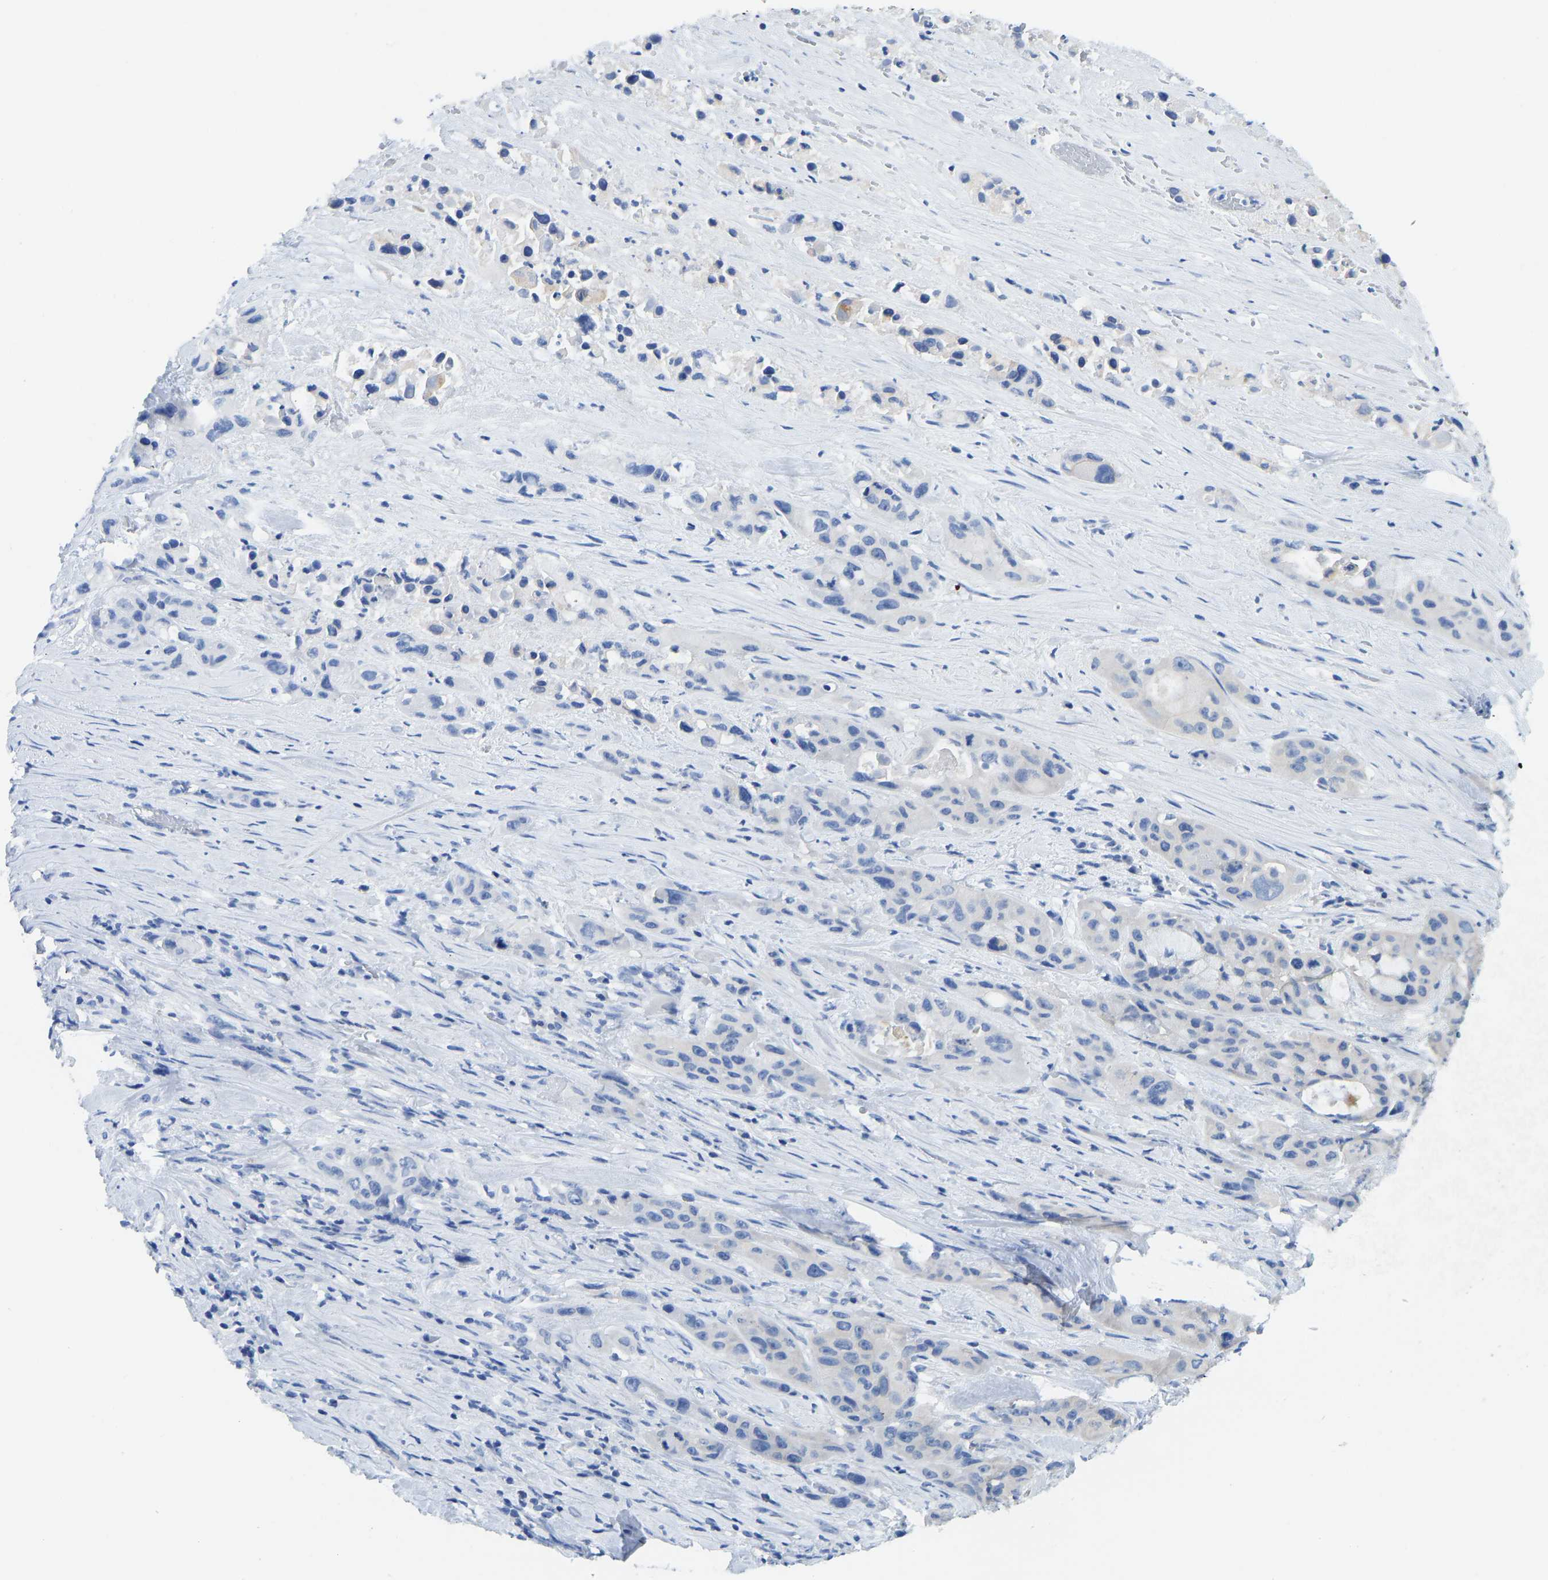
{"staining": {"intensity": "negative", "quantity": "none", "location": "none"}, "tissue": "pancreatic cancer", "cell_type": "Tumor cells", "image_type": "cancer", "snomed": [{"axis": "morphology", "description": "Adenocarcinoma, NOS"}, {"axis": "topography", "description": "Pancreas"}], "caption": "Adenocarcinoma (pancreatic) was stained to show a protein in brown. There is no significant expression in tumor cells.", "gene": "NDRG3", "patient": {"sex": "male", "age": 53}}